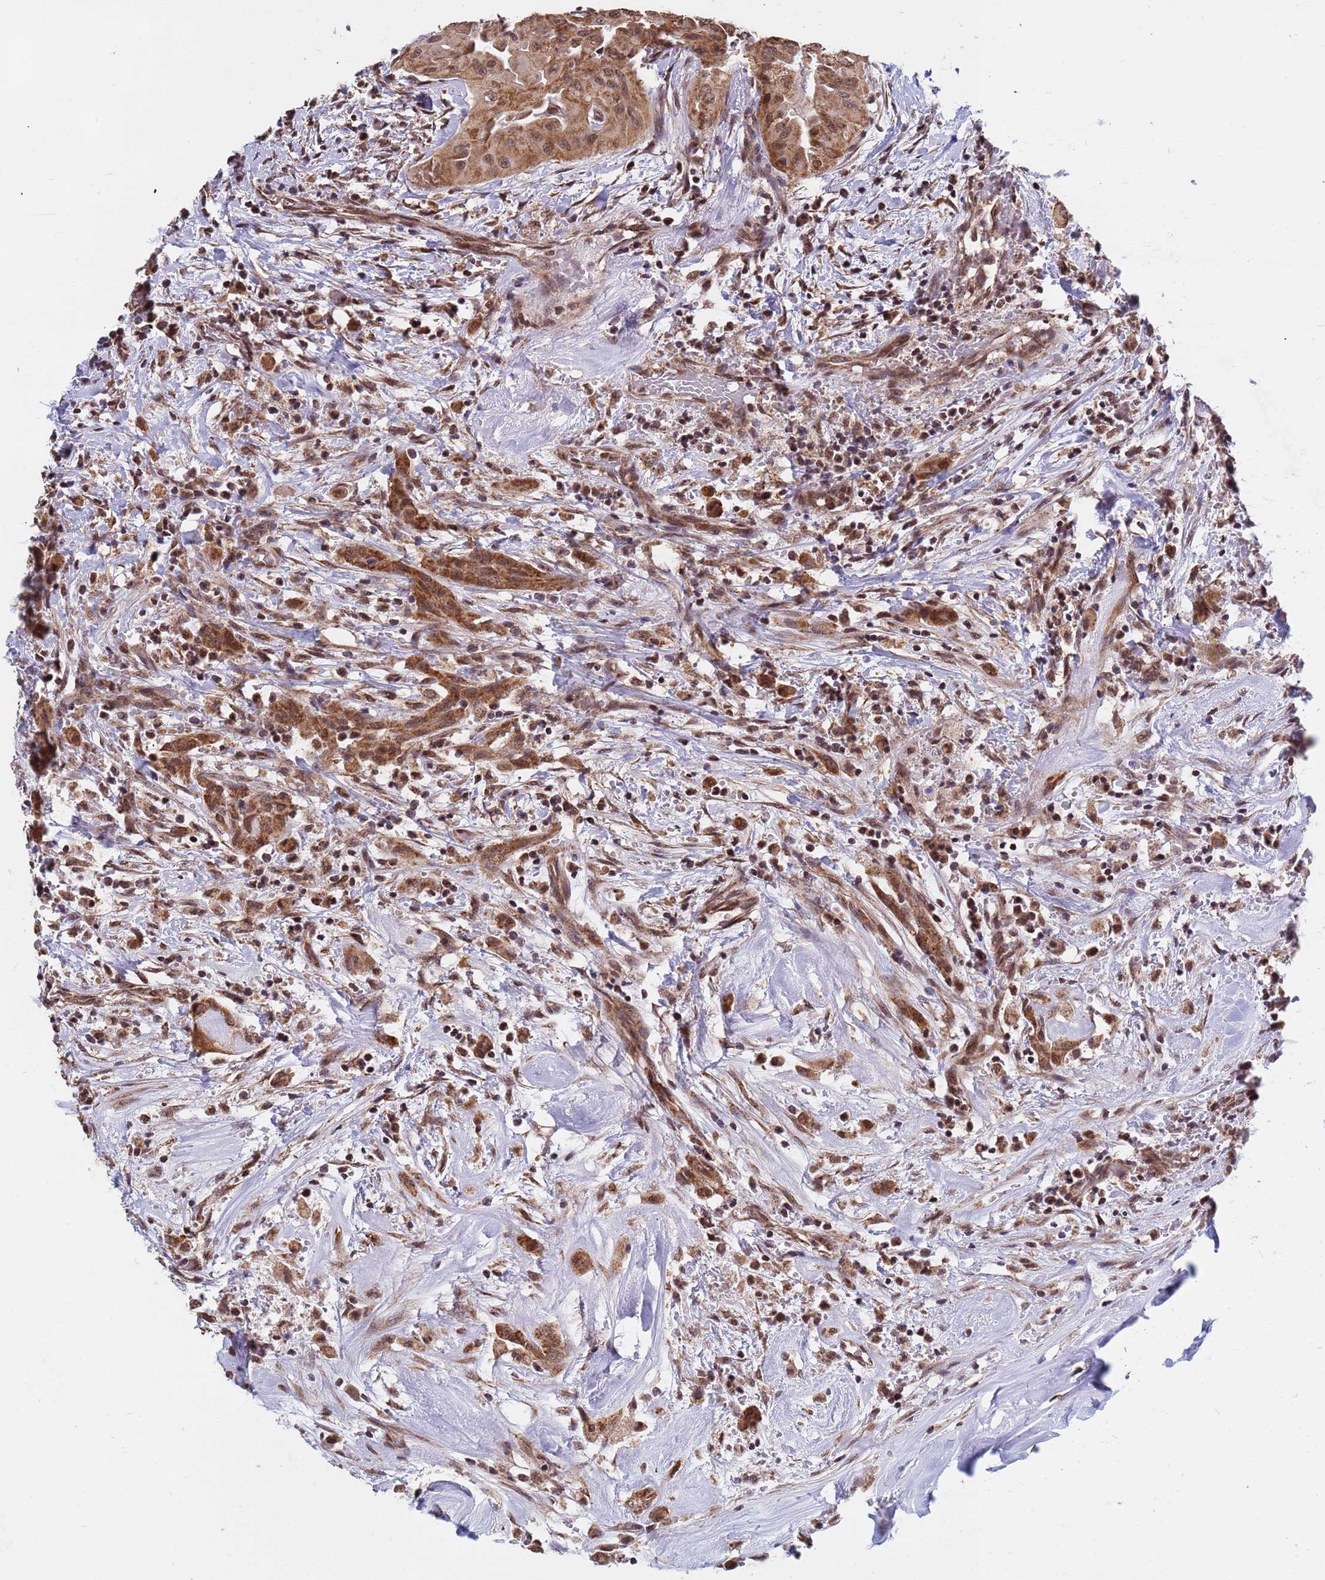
{"staining": {"intensity": "moderate", "quantity": ">75%", "location": "cytoplasmic/membranous,nuclear"}, "tissue": "thyroid cancer", "cell_type": "Tumor cells", "image_type": "cancer", "snomed": [{"axis": "morphology", "description": "Papillary adenocarcinoma, NOS"}, {"axis": "topography", "description": "Thyroid gland"}], "caption": "Immunohistochemical staining of thyroid papillary adenocarcinoma shows medium levels of moderate cytoplasmic/membranous and nuclear protein positivity in about >75% of tumor cells.", "gene": "DENND2B", "patient": {"sex": "female", "age": 59}}